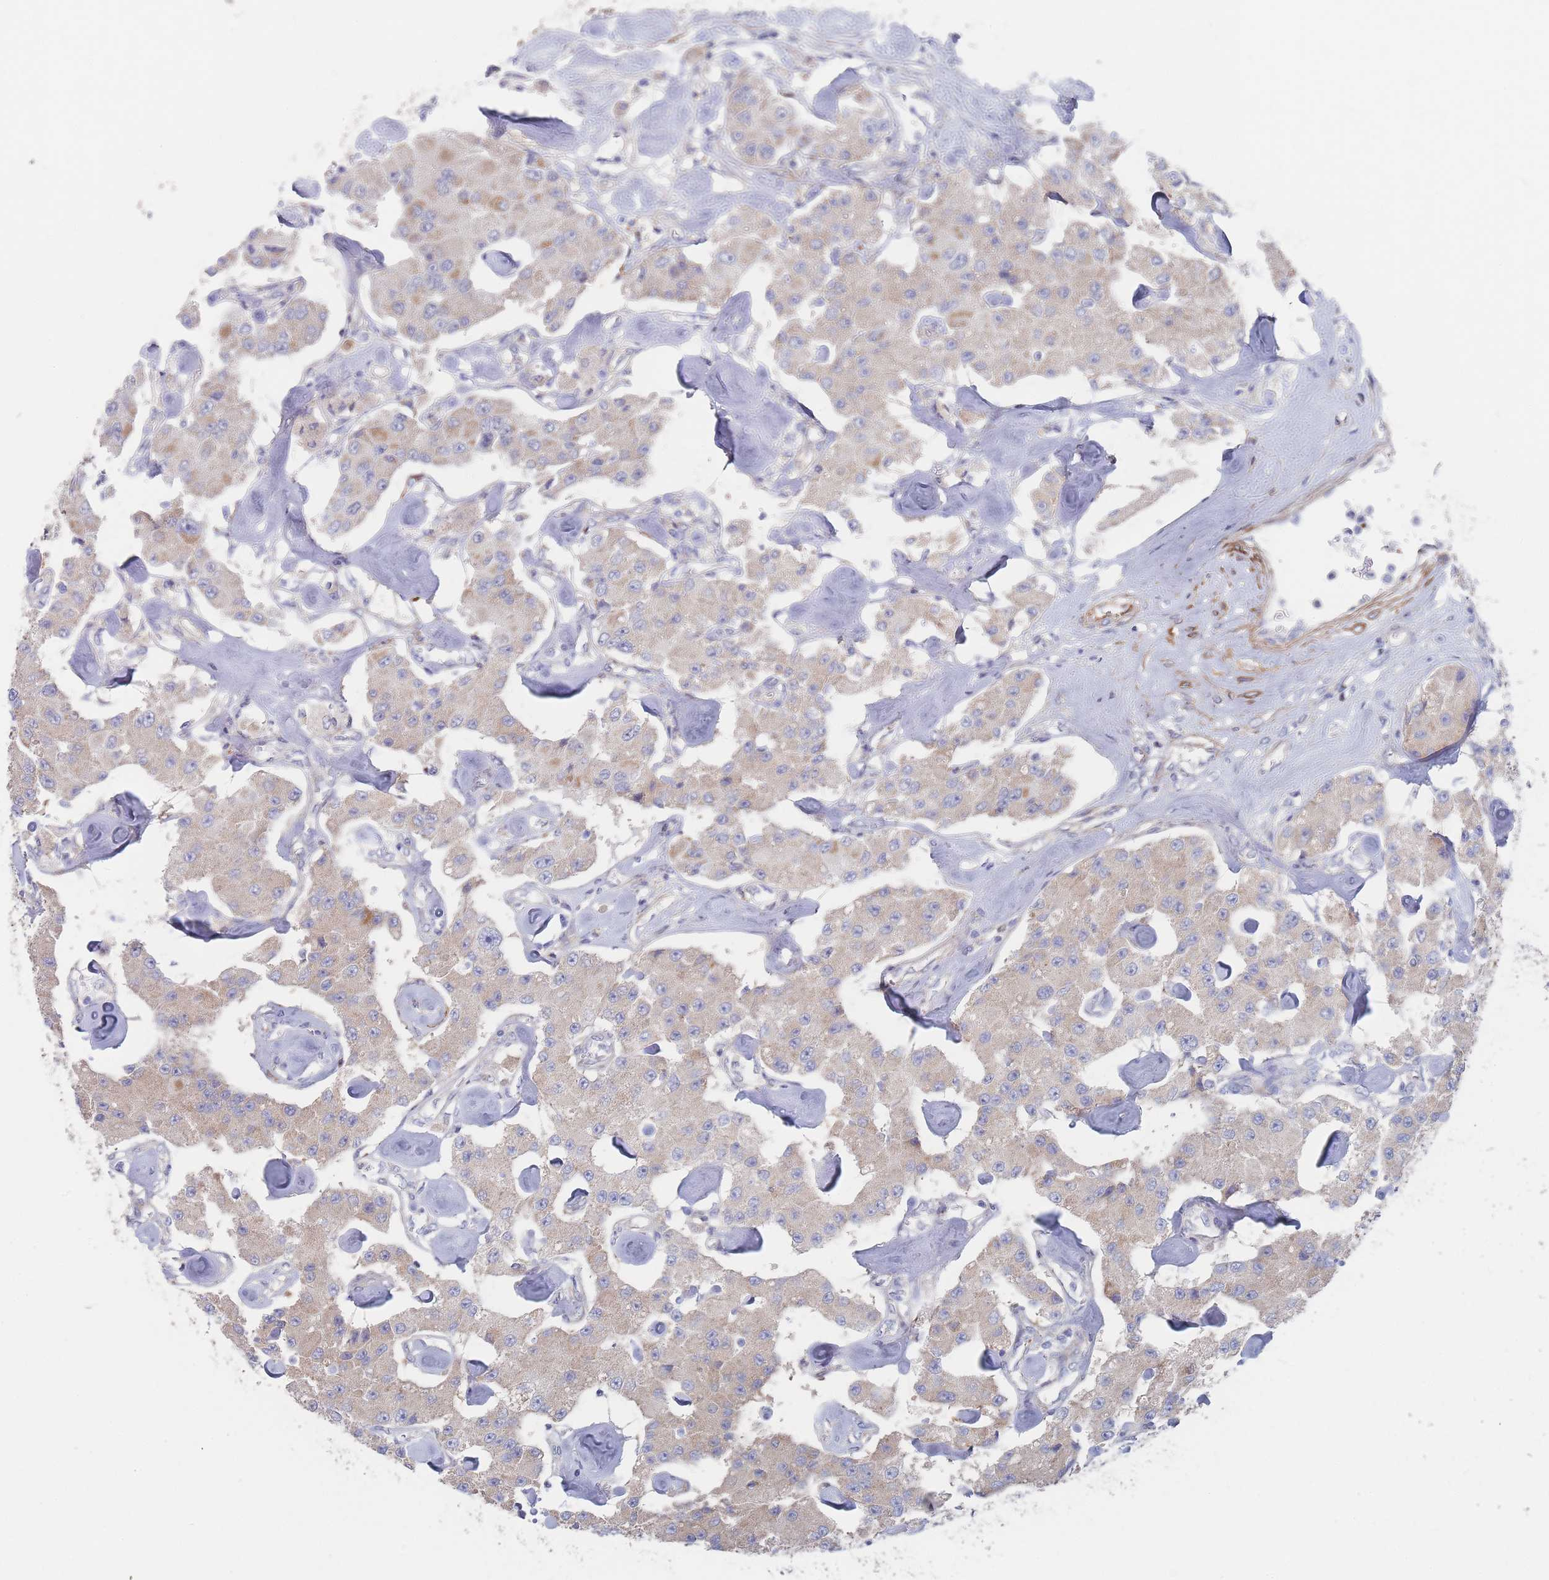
{"staining": {"intensity": "negative", "quantity": "none", "location": "none"}, "tissue": "carcinoid", "cell_type": "Tumor cells", "image_type": "cancer", "snomed": [{"axis": "morphology", "description": "Carcinoid, malignant, NOS"}, {"axis": "topography", "description": "Pancreas"}], "caption": "IHC micrograph of human malignant carcinoid stained for a protein (brown), which exhibits no expression in tumor cells.", "gene": "G6PC1", "patient": {"sex": "male", "age": 41}}